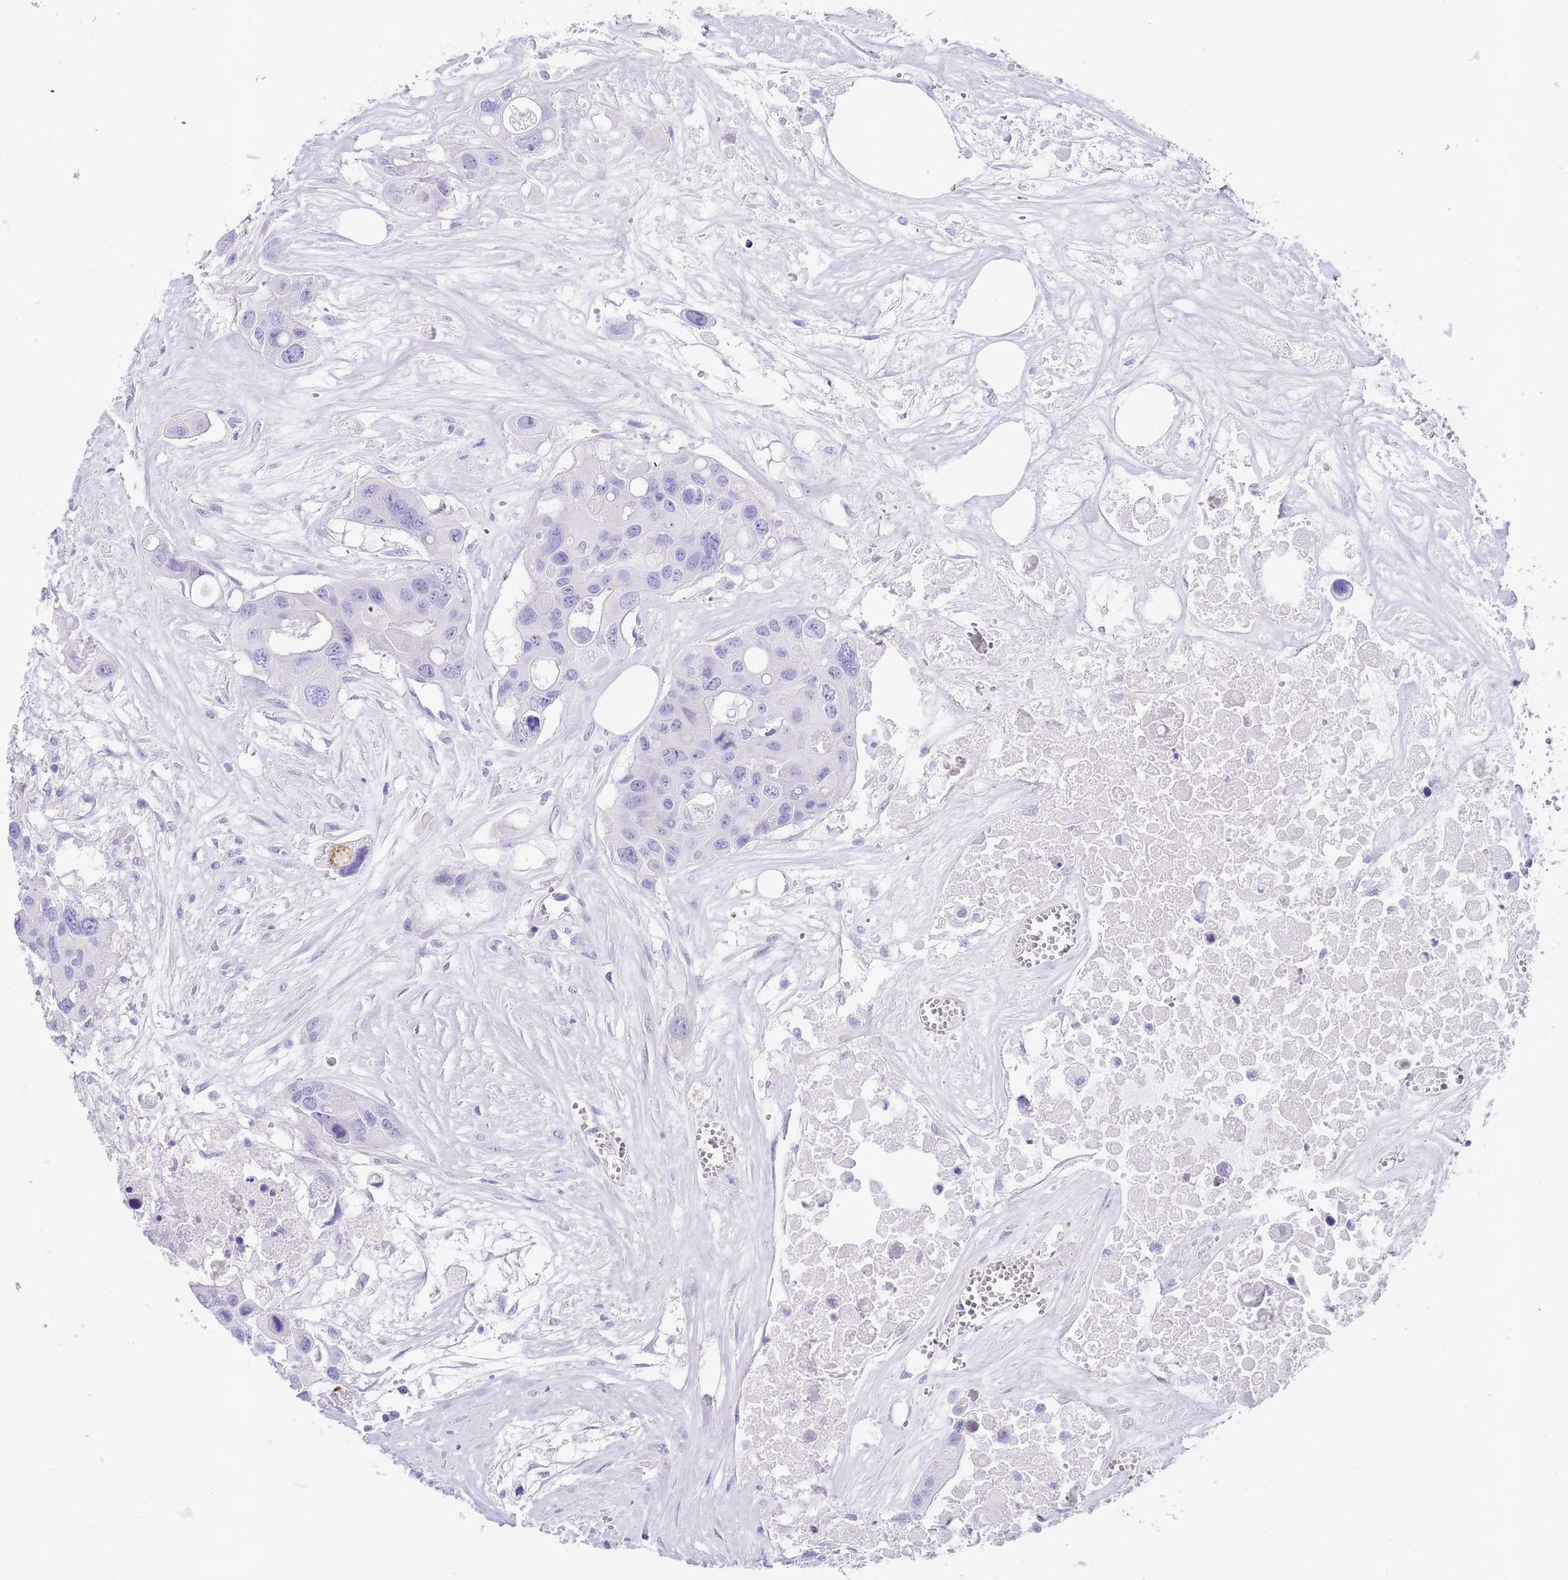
{"staining": {"intensity": "negative", "quantity": "none", "location": "none"}, "tissue": "colorectal cancer", "cell_type": "Tumor cells", "image_type": "cancer", "snomed": [{"axis": "morphology", "description": "Adenocarcinoma, NOS"}, {"axis": "topography", "description": "Colon"}], "caption": "Immunohistochemistry histopathology image of neoplastic tissue: colorectal cancer stained with DAB (3,3'-diaminobenzidine) displays no significant protein positivity in tumor cells. (Stains: DAB (3,3'-diaminobenzidine) IHC with hematoxylin counter stain, Microscopy: brightfield microscopy at high magnification).", "gene": "CPXM2", "patient": {"sex": "male", "age": 77}}